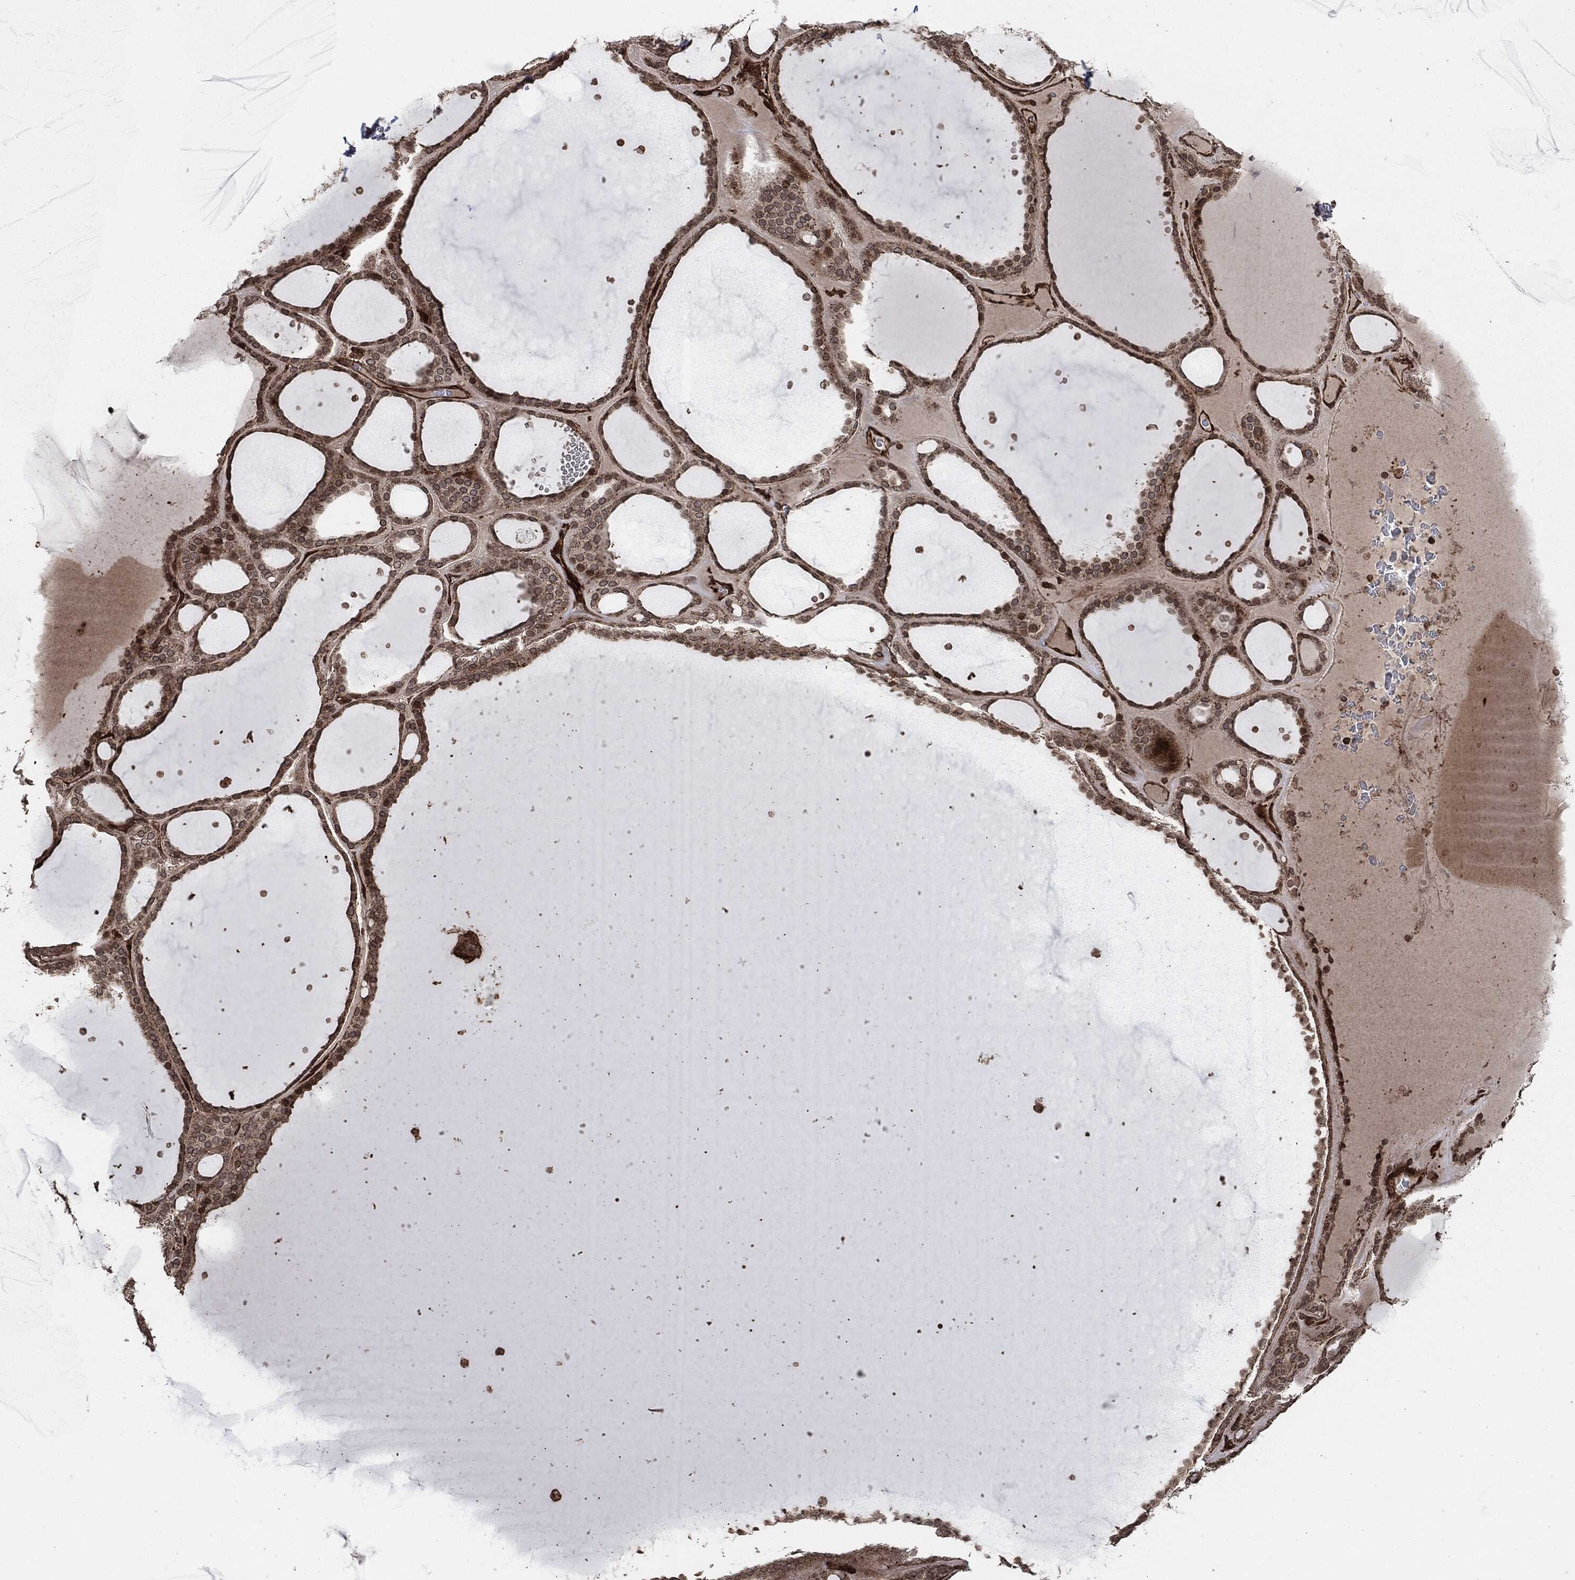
{"staining": {"intensity": "moderate", "quantity": ">75%", "location": "cytoplasmic/membranous"}, "tissue": "thyroid gland", "cell_type": "Glandular cells", "image_type": "normal", "snomed": [{"axis": "morphology", "description": "Normal tissue, NOS"}, {"axis": "topography", "description": "Thyroid gland"}], "caption": "This photomicrograph reveals unremarkable thyroid gland stained with immunohistochemistry to label a protein in brown. The cytoplasmic/membranous of glandular cells show moderate positivity for the protein. Nuclei are counter-stained blue.", "gene": "IFIT1", "patient": {"sex": "male", "age": 63}}